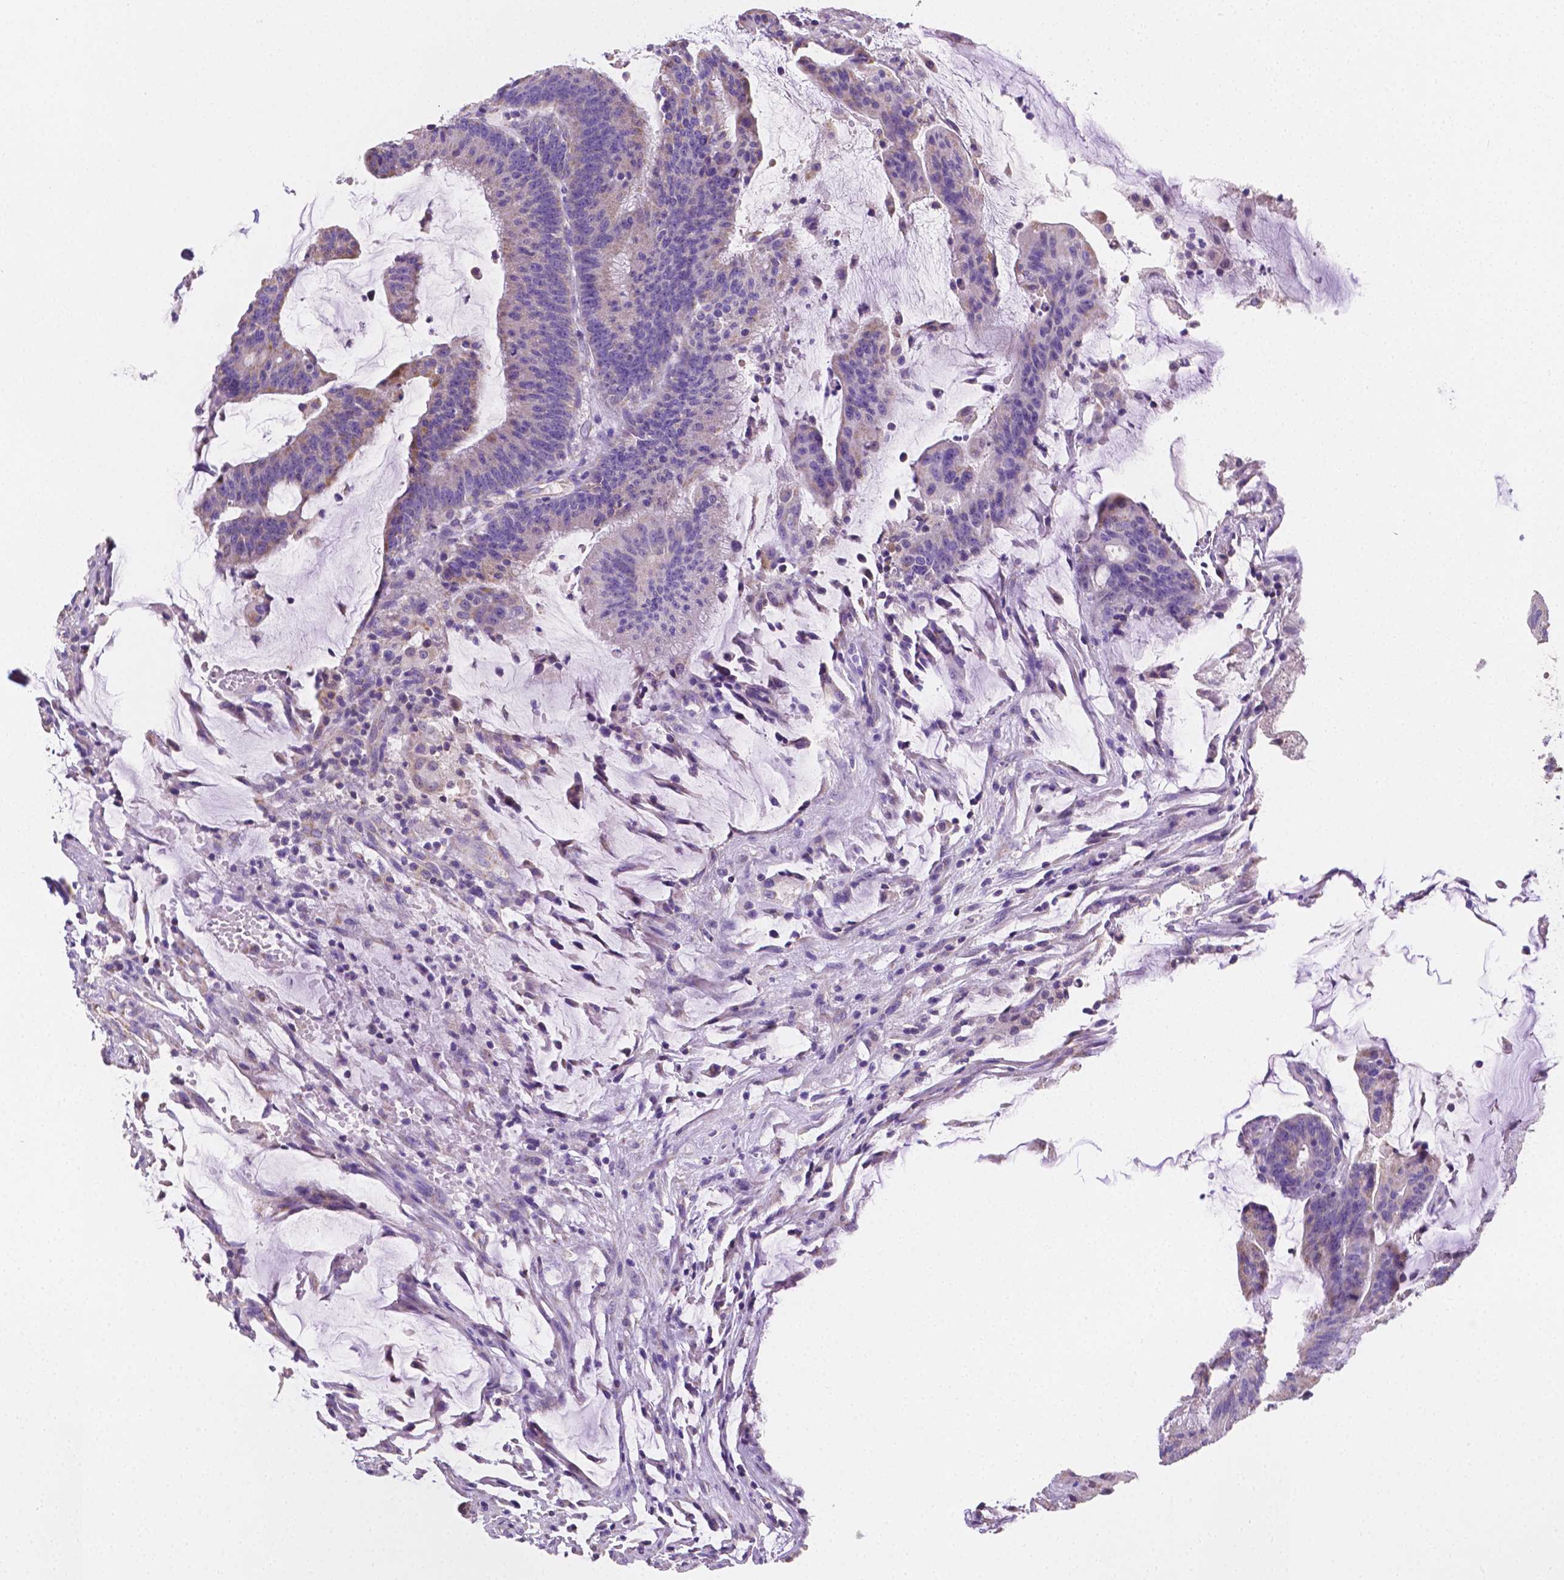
{"staining": {"intensity": "moderate", "quantity": "<25%", "location": "cytoplasmic/membranous"}, "tissue": "colorectal cancer", "cell_type": "Tumor cells", "image_type": "cancer", "snomed": [{"axis": "morphology", "description": "Adenocarcinoma, NOS"}, {"axis": "topography", "description": "Colon"}], "caption": "Moderate cytoplasmic/membranous staining for a protein is appreciated in approximately <25% of tumor cells of colorectal adenocarcinoma using immunohistochemistry.", "gene": "SGTB", "patient": {"sex": "female", "age": 78}}